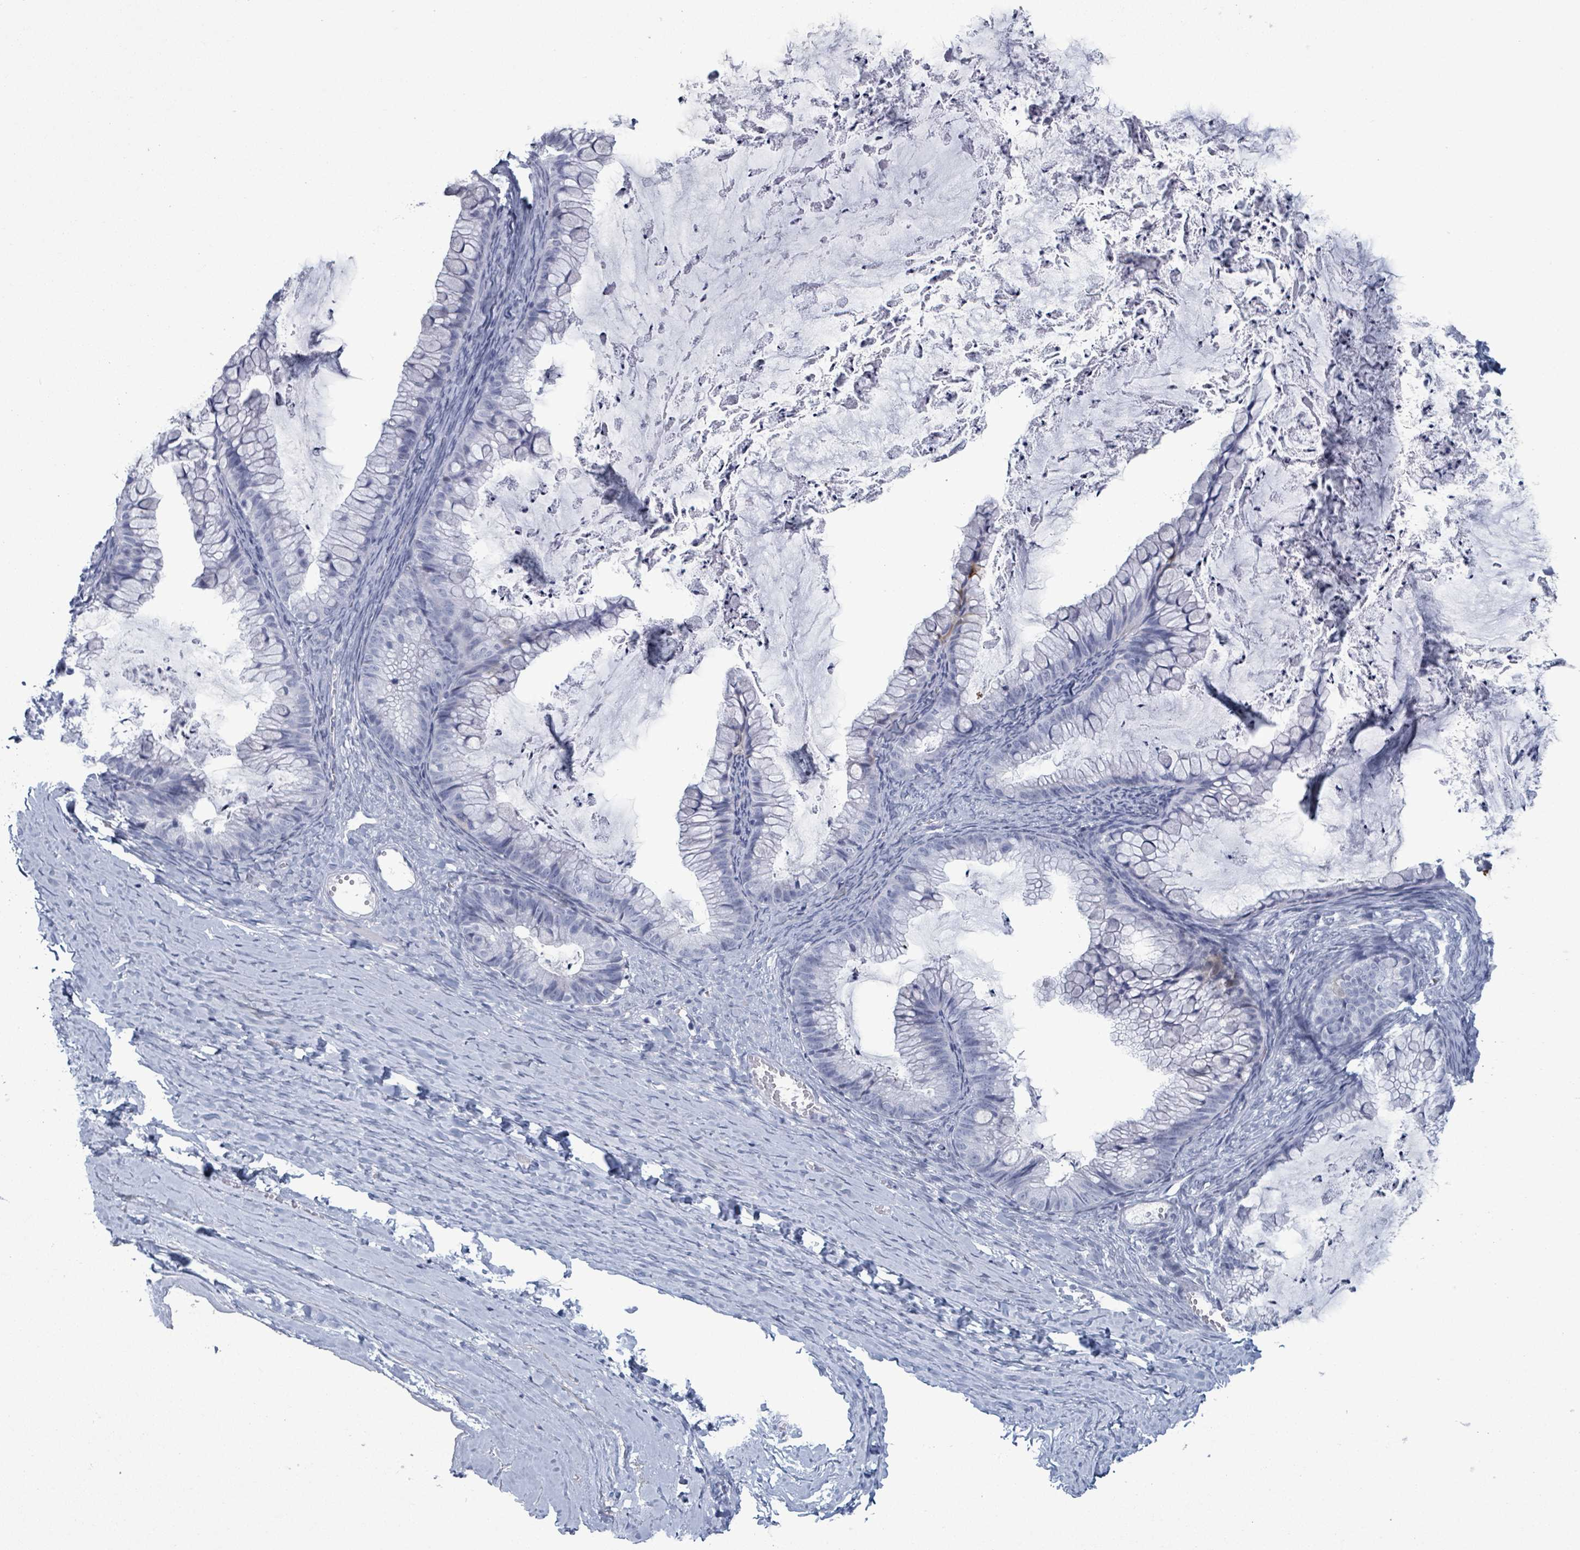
{"staining": {"intensity": "negative", "quantity": "none", "location": "none"}, "tissue": "ovarian cancer", "cell_type": "Tumor cells", "image_type": "cancer", "snomed": [{"axis": "morphology", "description": "Cystadenocarcinoma, mucinous, NOS"}, {"axis": "topography", "description": "Ovary"}], "caption": "A micrograph of human ovarian mucinous cystadenocarcinoma is negative for staining in tumor cells.", "gene": "ZNF771", "patient": {"sex": "female", "age": 35}}